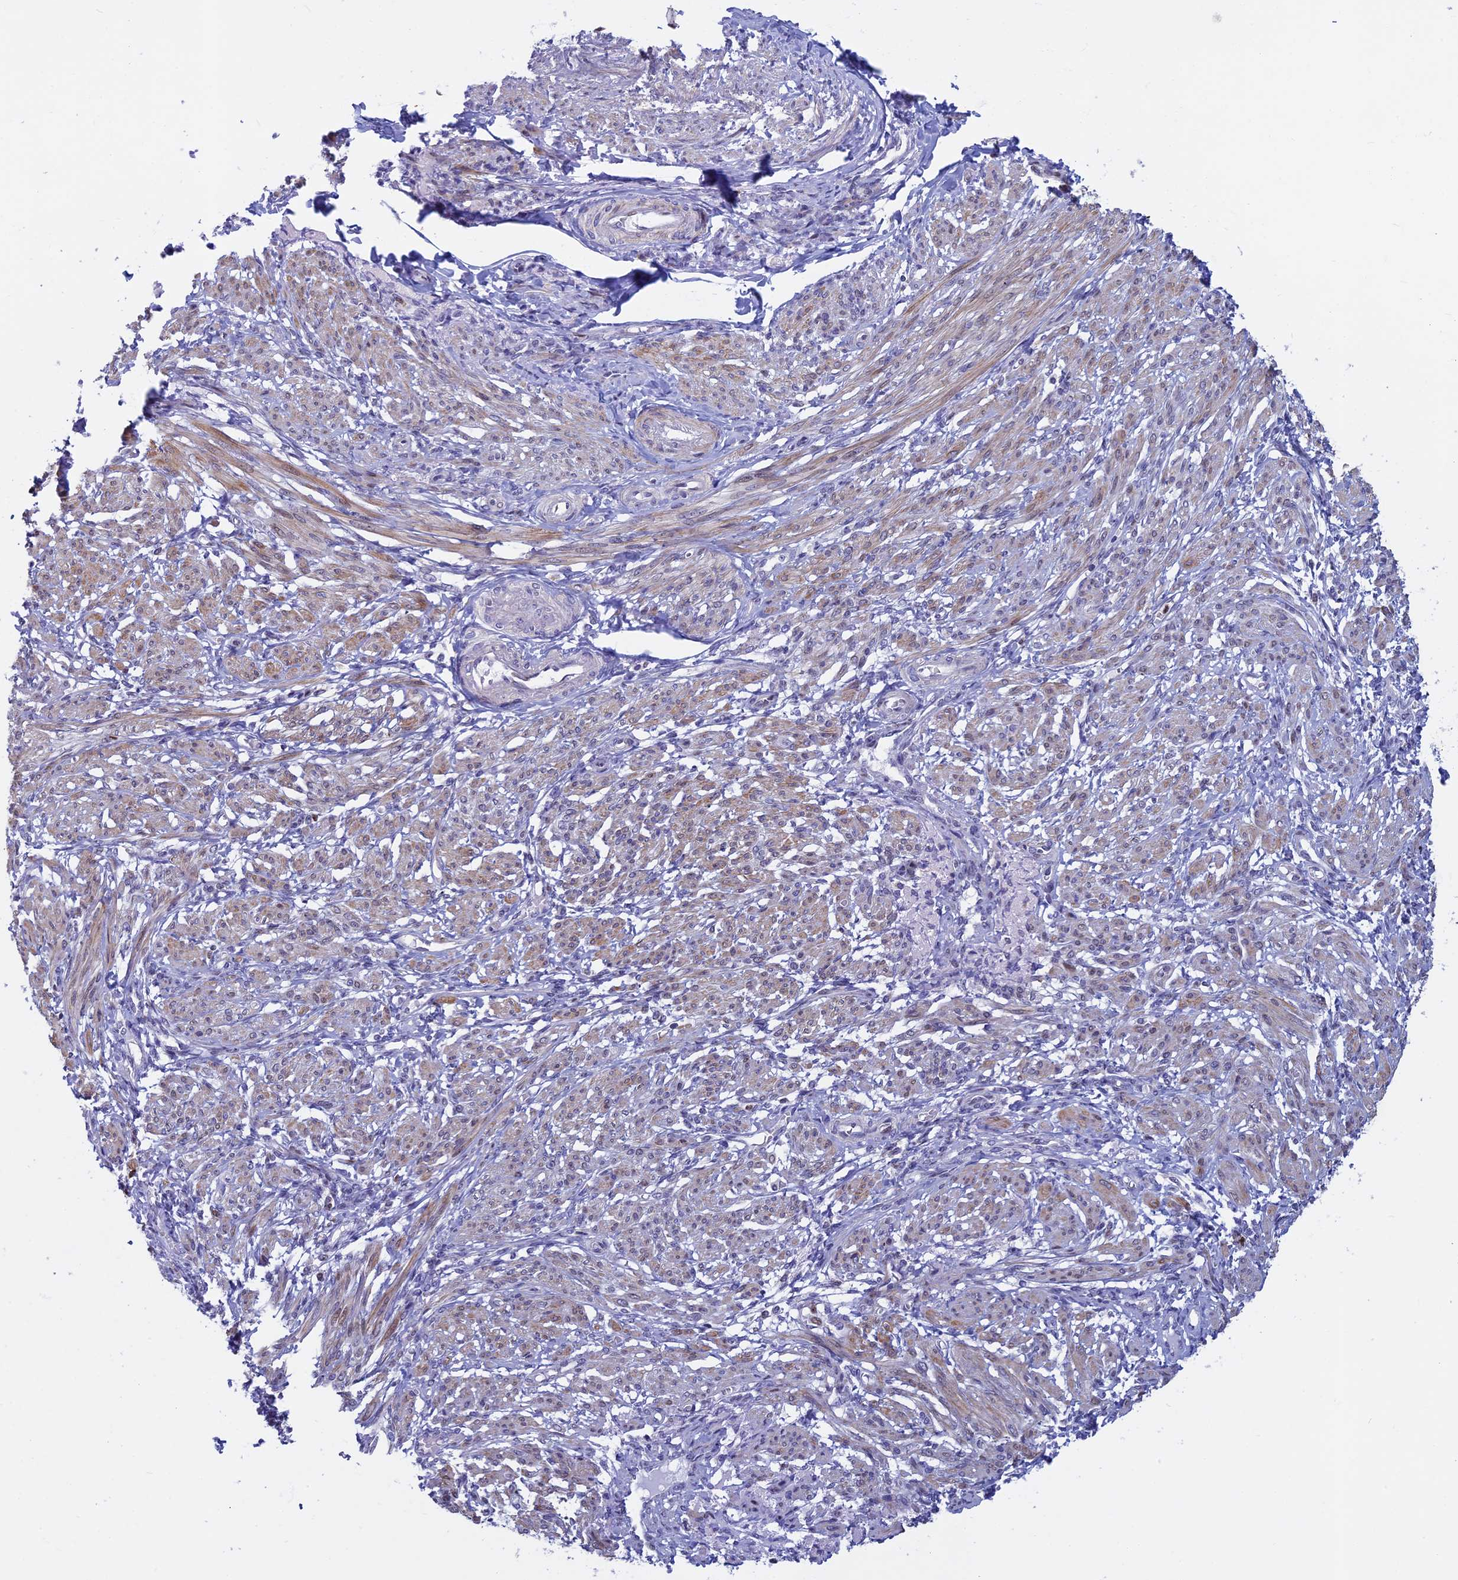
{"staining": {"intensity": "moderate", "quantity": "25%-75%", "location": "cytoplasmic/membranous"}, "tissue": "smooth muscle", "cell_type": "Smooth muscle cells", "image_type": "normal", "snomed": [{"axis": "morphology", "description": "Normal tissue, NOS"}, {"axis": "topography", "description": "Smooth muscle"}], "caption": "Brown immunohistochemical staining in normal smooth muscle reveals moderate cytoplasmic/membranous staining in approximately 25%-75% of smooth muscle cells. Using DAB (brown) and hematoxylin (blue) stains, captured at high magnification using brightfield microscopy.", "gene": "ACSS1", "patient": {"sex": "female", "age": 39}}